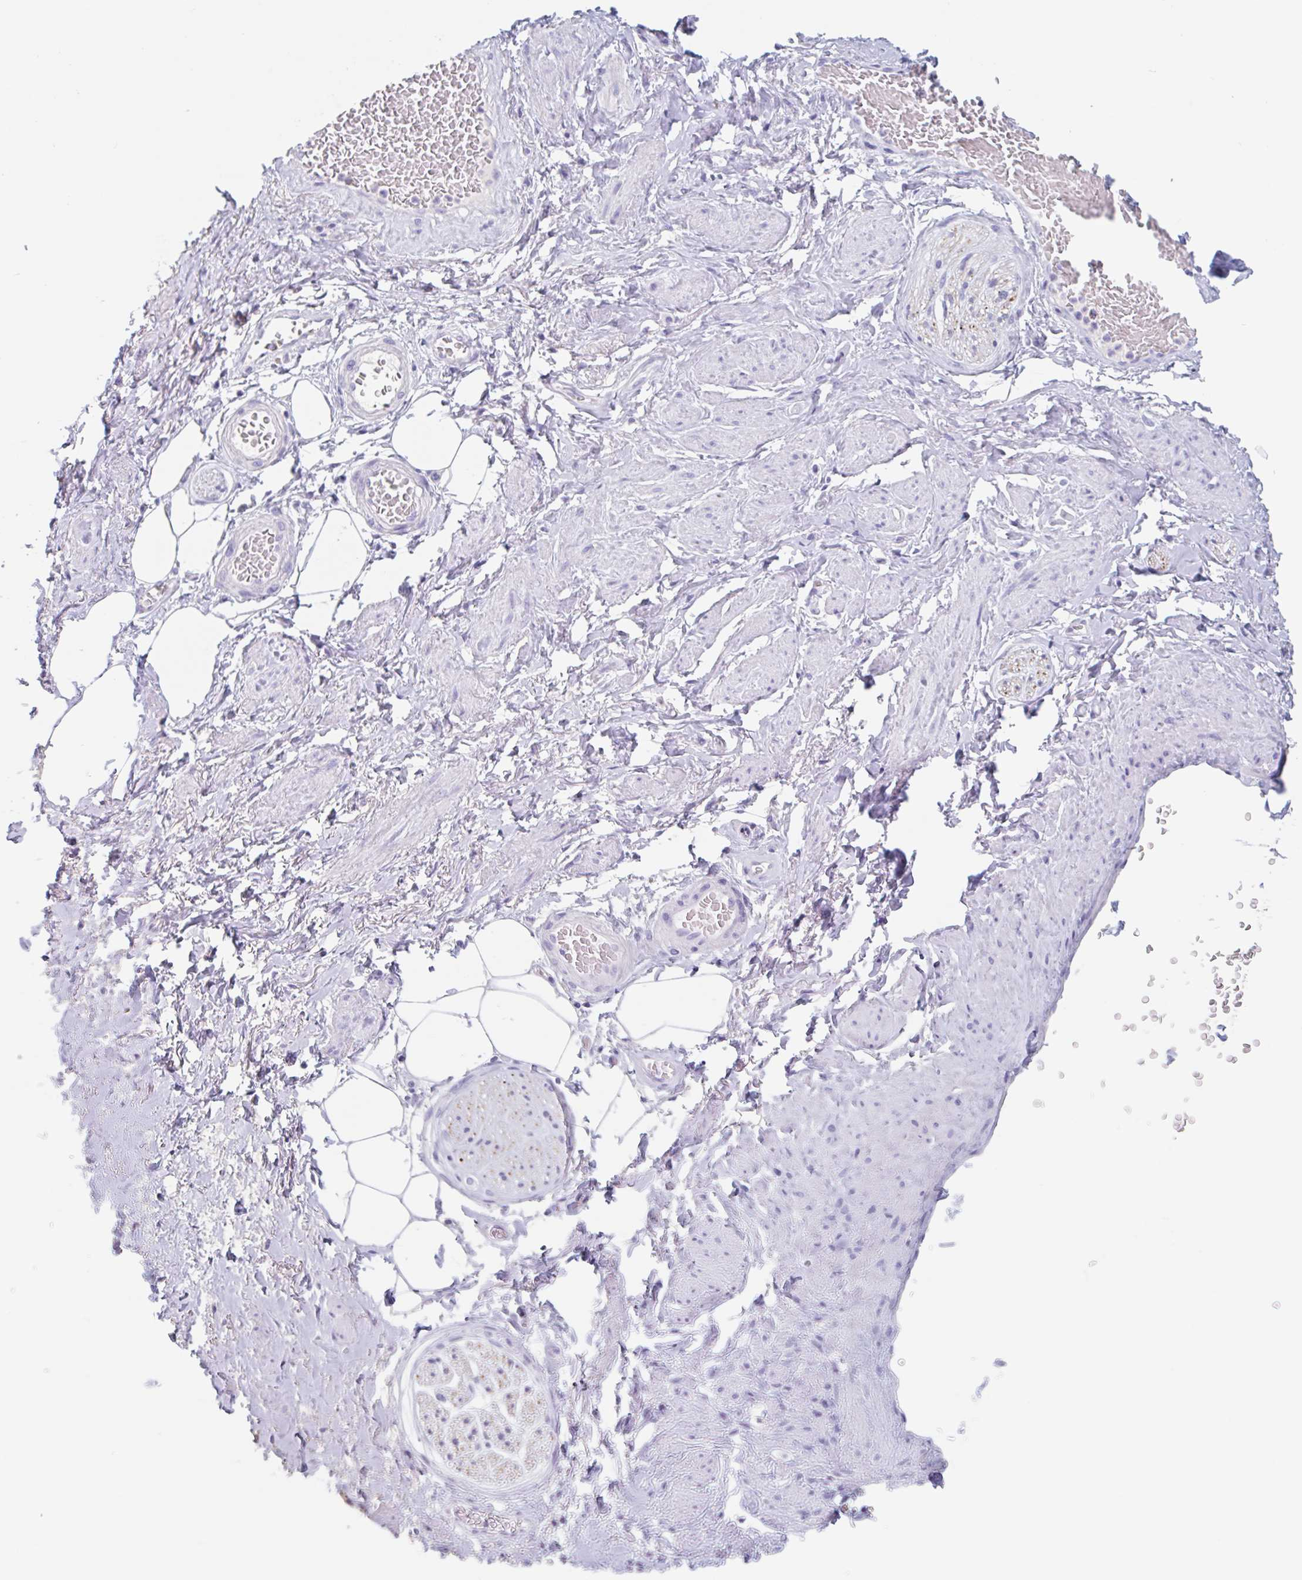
{"staining": {"intensity": "negative", "quantity": "none", "location": "none"}, "tissue": "adipose tissue", "cell_type": "Adipocytes", "image_type": "normal", "snomed": [{"axis": "morphology", "description": "Normal tissue, NOS"}, {"axis": "topography", "description": "Vagina"}, {"axis": "topography", "description": "Peripheral nerve tissue"}], "caption": "Immunohistochemistry of benign adipose tissue reveals no expression in adipocytes.", "gene": "EMC4", "patient": {"sex": "female", "age": 71}}